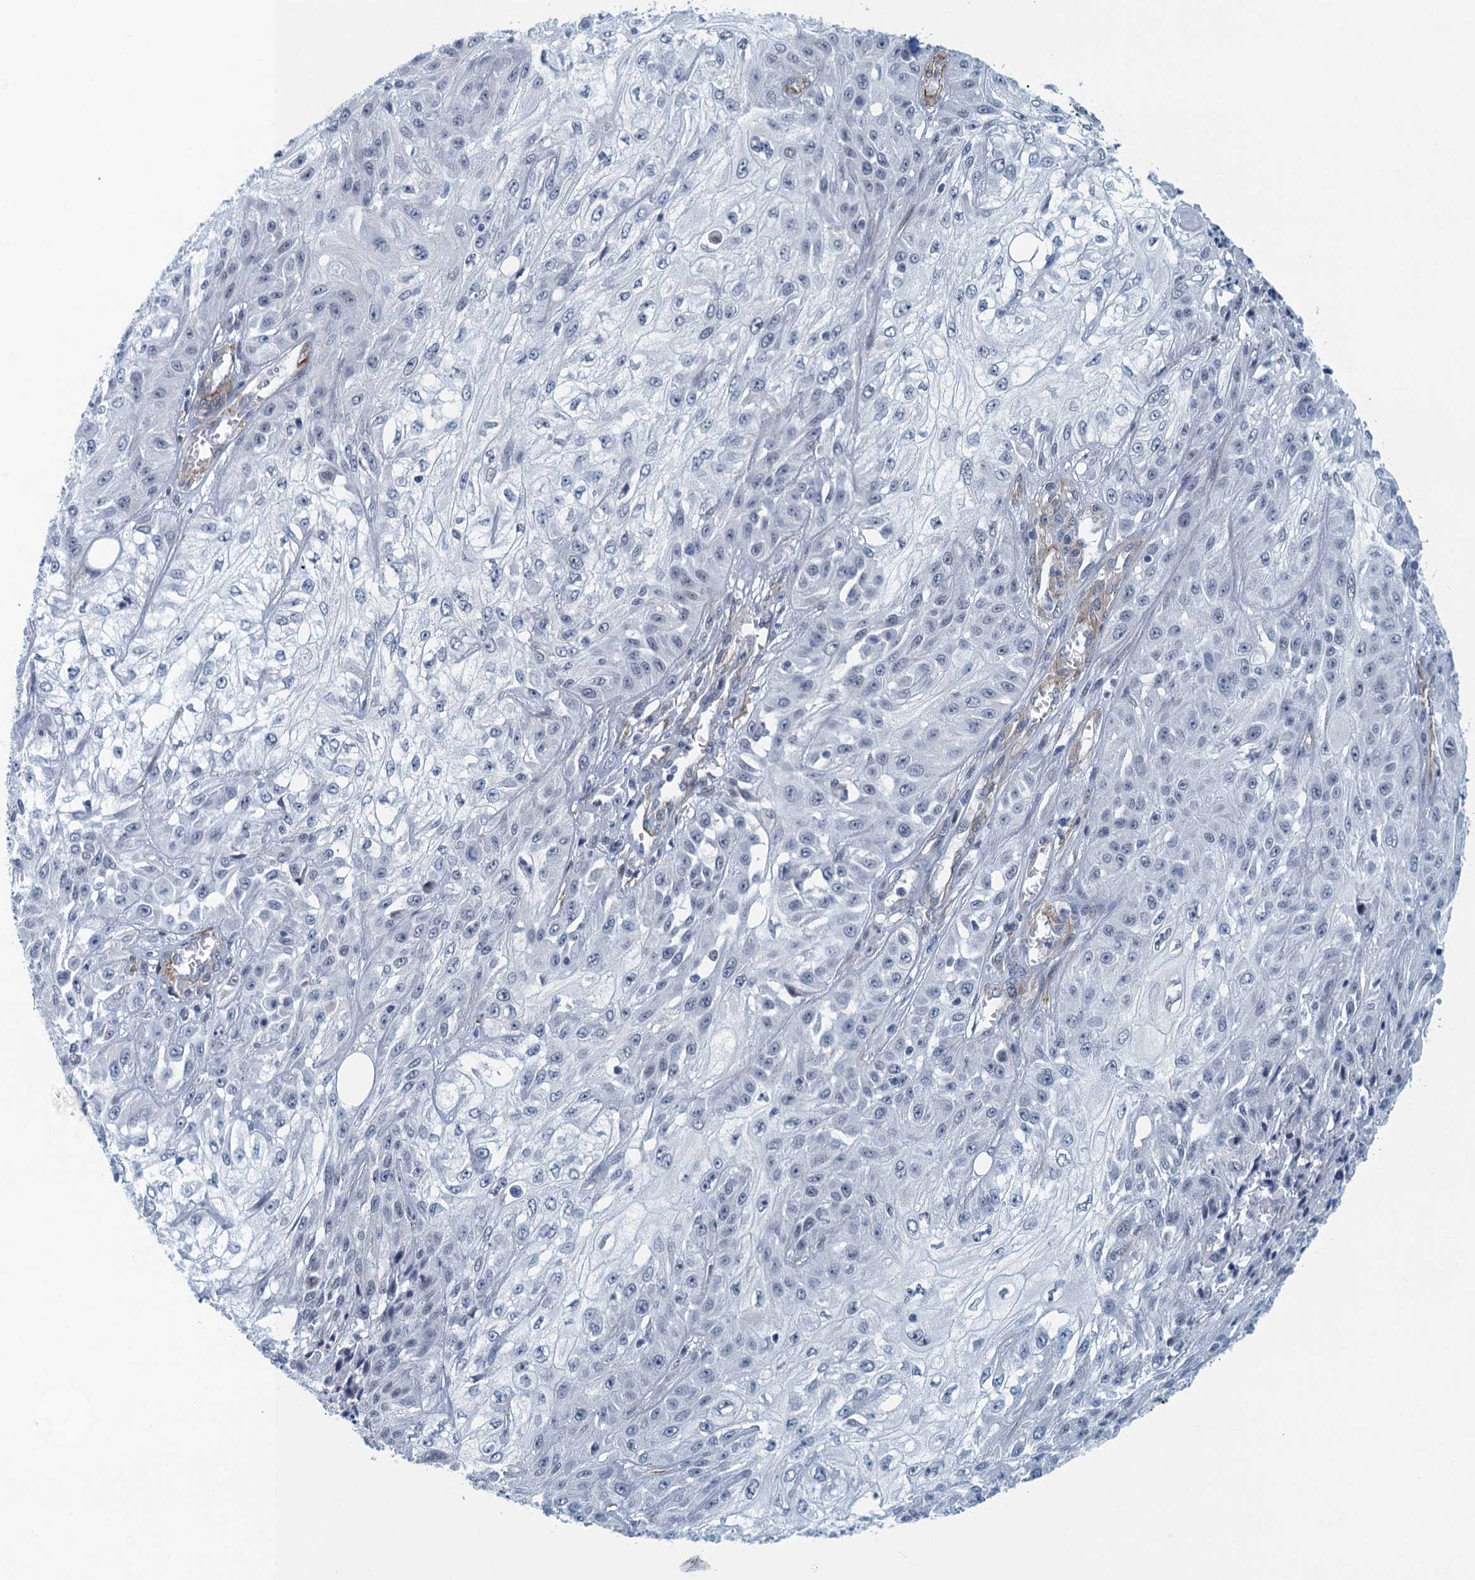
{"staining": {"intensity": "negative", "quantity": "none", "location": "none"}, "tissue": "skin cancer", "cell_type": "Tumor cells", "image_type": "cancer", "snomed": [{"axis": "morphology", "description": "Squamous cell carcinoma, NOS"}, {"axis": "morphology", "description": "Squamous cell carcinoma, metastatic, NOS"}, {"axis": "topography", "description": "Skin"}, {"axis": "topography", "description": "Lymph node"}], "caption": "A high-resolution micrograph shows immunohistochemistry staining of skin metastatic squamous cell carcinoma, which exhibits no significant positivity in tumor cells. (Immunohistochemistry, brightfield microscopy, high magnification).", "gene": "ALG2", "patient": {"sex": "male", "age": 75}}